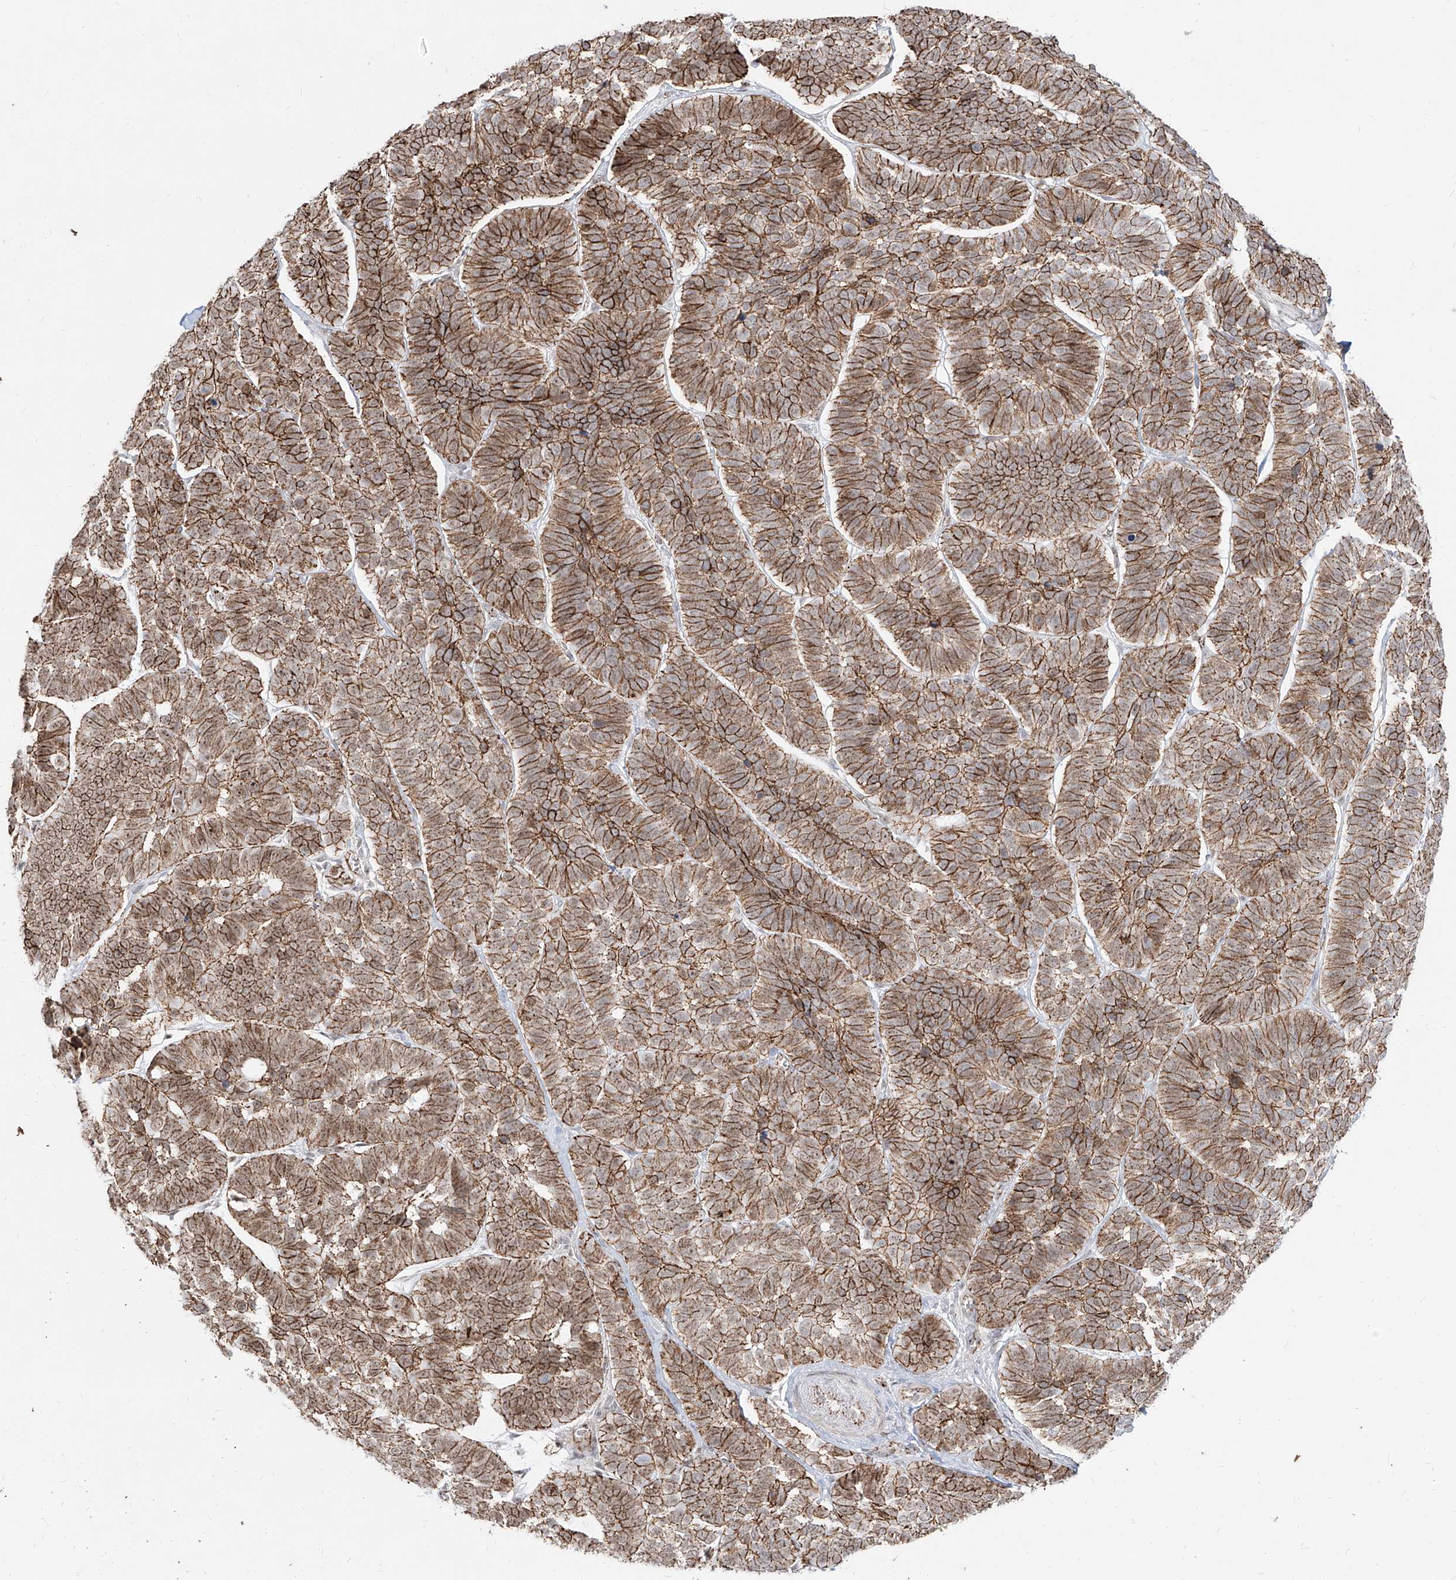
{"staining": {"intensity": "strong", "quantity": ">75%", "location": "cytoplasmic/membranous,nuclear"}, "tissue": "skin cancer", "cell_type": "Tumor cells", "image_type": "cancer", "snomed": [{"axis": "morphology", "description": "Basal cell carcinoma"}, {"axis": "topography", "description": "Skin"}], "caption": "Immunohistochemical staining of human skin cancer (basal cell carcinoma) demonstrates high levels of strong cytoplasmic/membranous and nuclear staining in about >75% of tumor cells. Using DAB (3,3'-diaminobenzidine) (brown) and hematoxylin (blue) stains, captured at high magnification using brightfield microscopy.", "gene": "ZNF710", "patient": {"sex": "male", "age": 62}}